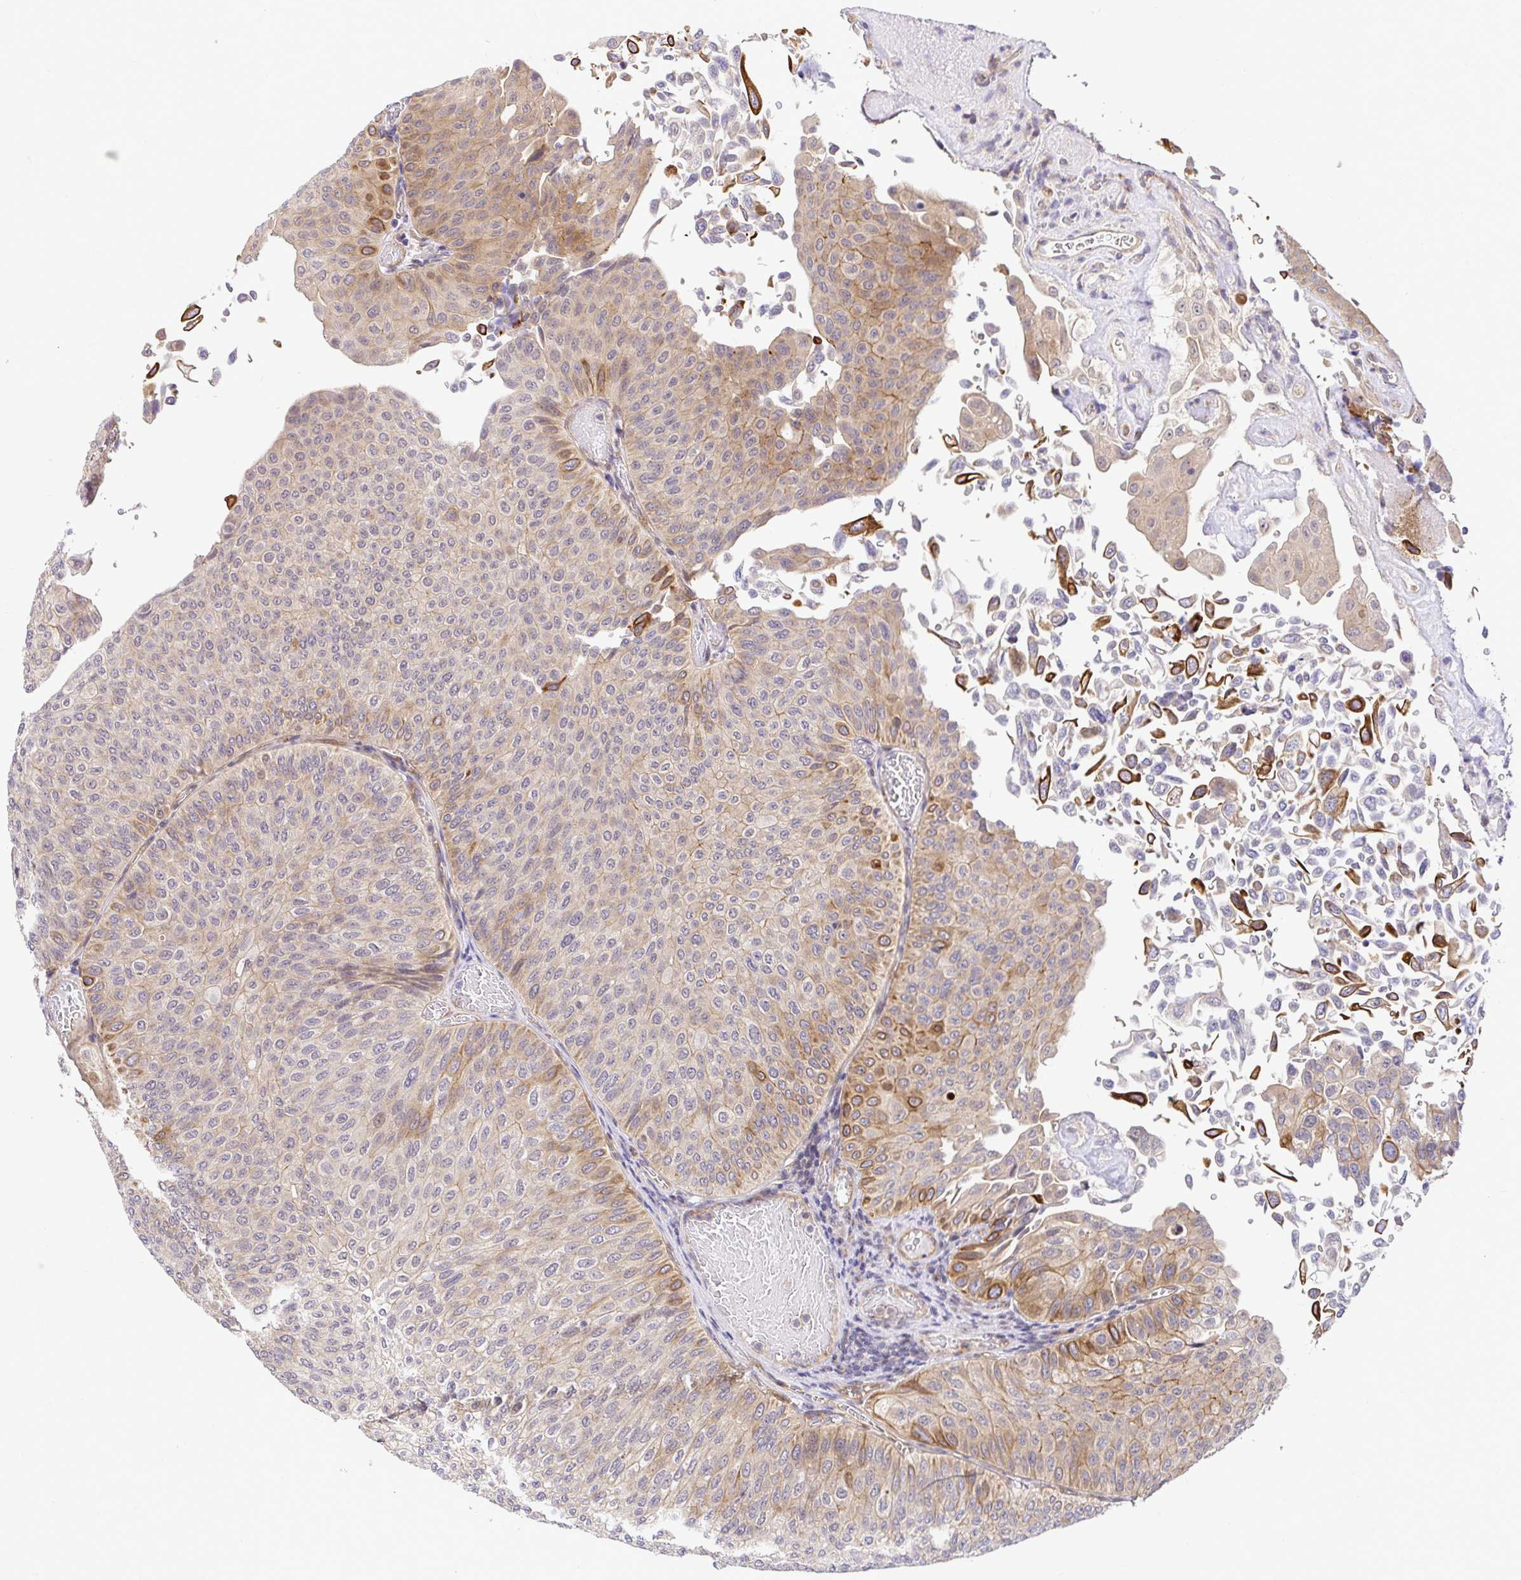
{"staining": {"intensity": "moderate", "quantity": "<25%", "location": "cytoplasmic/membranous"}, "tissue": "urothelial cancer", "cell_type": "Tumor cells", "image_type": "cancer", "snomed": [{"axis": "morphology", "description": "Urothelial carcinoma, NOS"}, {"axis": "topography", "description": "Urinary bladder"}], "caption": "Urothelial cancer stained for a protein shows moderate cytoplasmic/membranous positivity in tumor cells.", "gene": "TRIM55", "patient": {"sex": "male", "age": 59}}